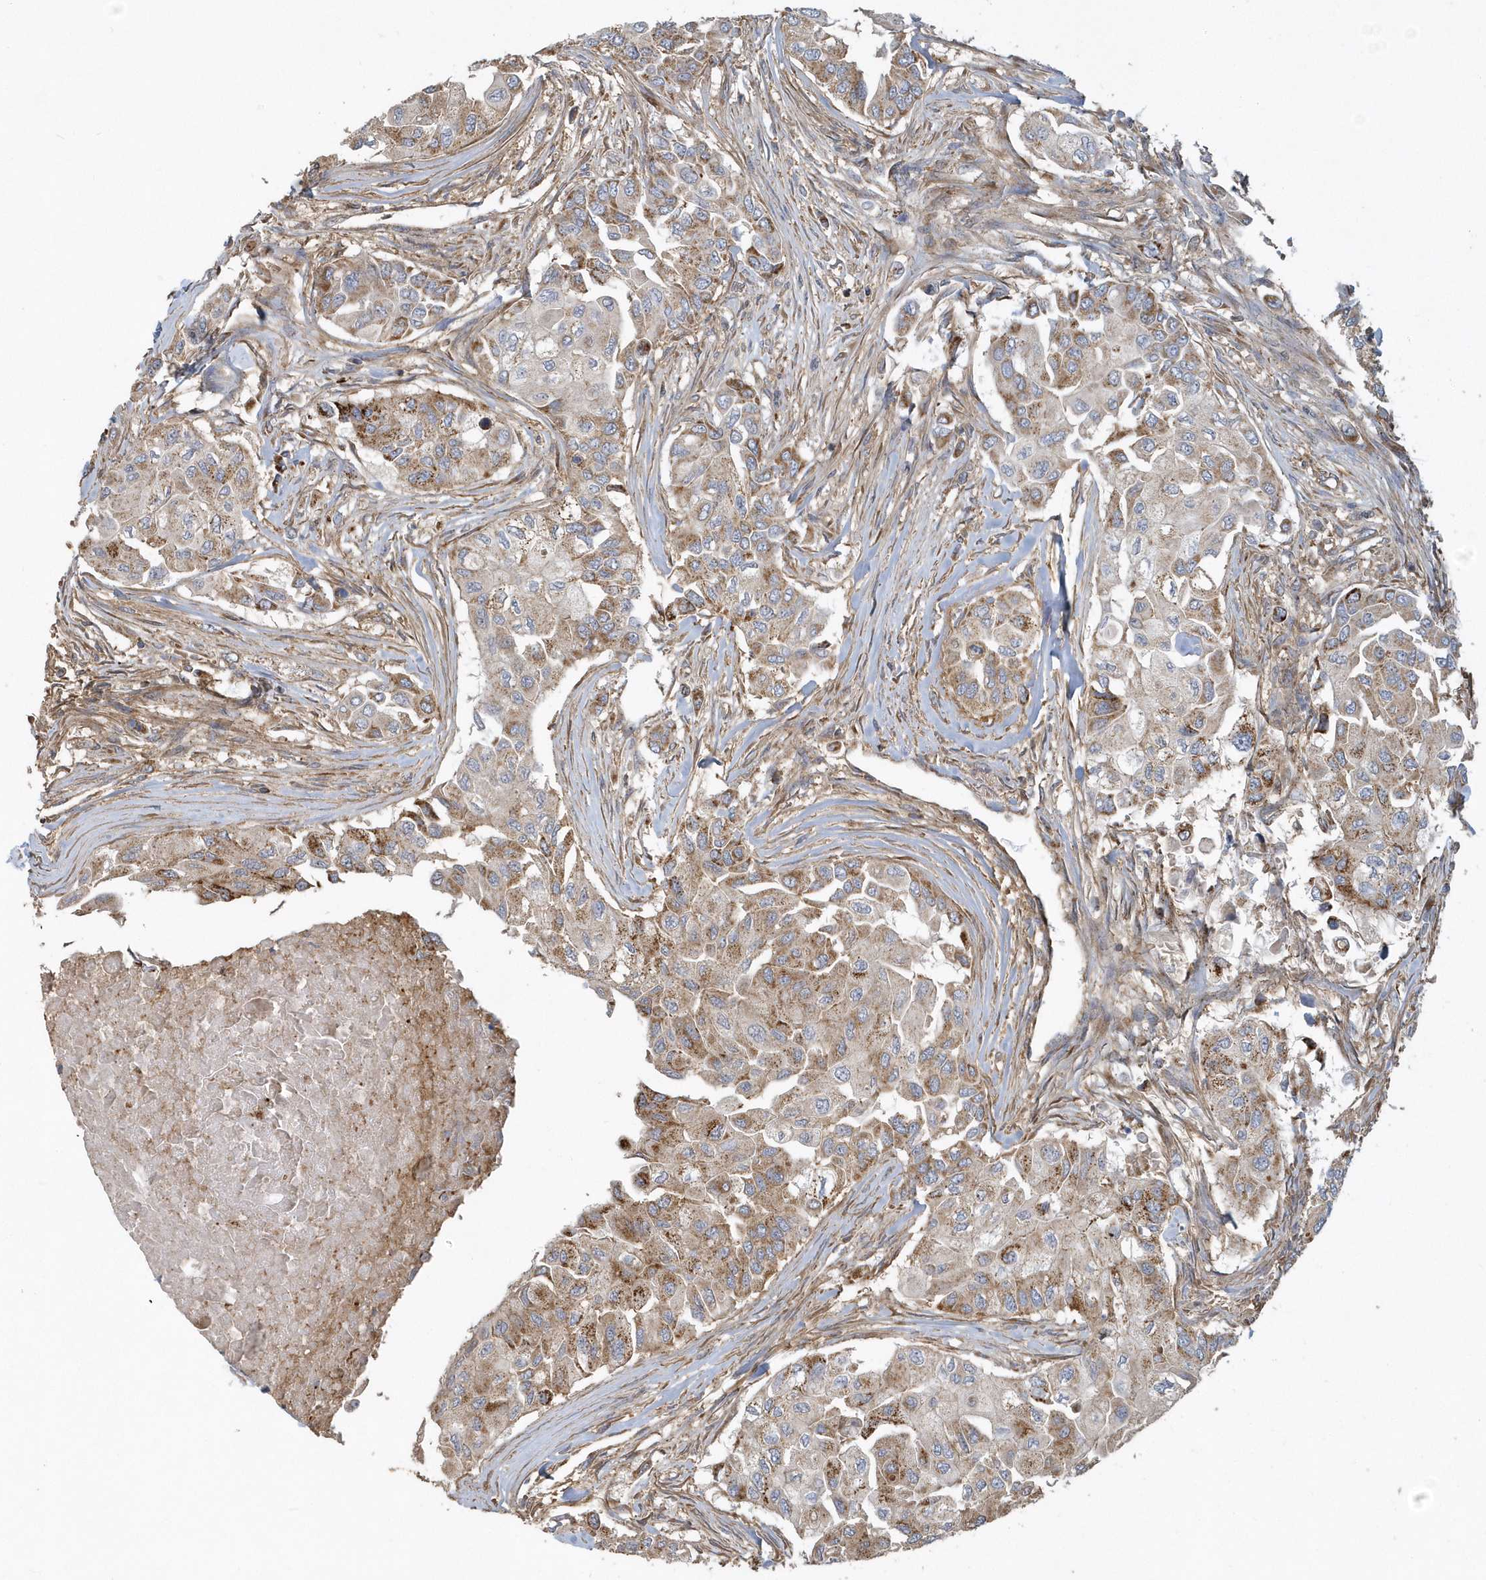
{"staining": {"intensity": "moderate", "quantity": ">75%", "location": "cytoplasmic/membranous"}, "tissue": "breast cancer", "cell_type": "Tumor cells", "image_type": "cancer", "snomed": [{"axis": "morphology", "description": "Normal tissue, NOS"}, {"axis": "morphology", "description": "Duct carcinoma"}, {"axis": "topography", "description": "Breast"}], "caption": "A brown stain shows moderate cytoplasmic/membranous staining of a protein in human breast cancer (infiltrating ductal carcinoma) tumor cells.", "gene": "TRAIP", "patient": {"sex": "female", "age": 49}}